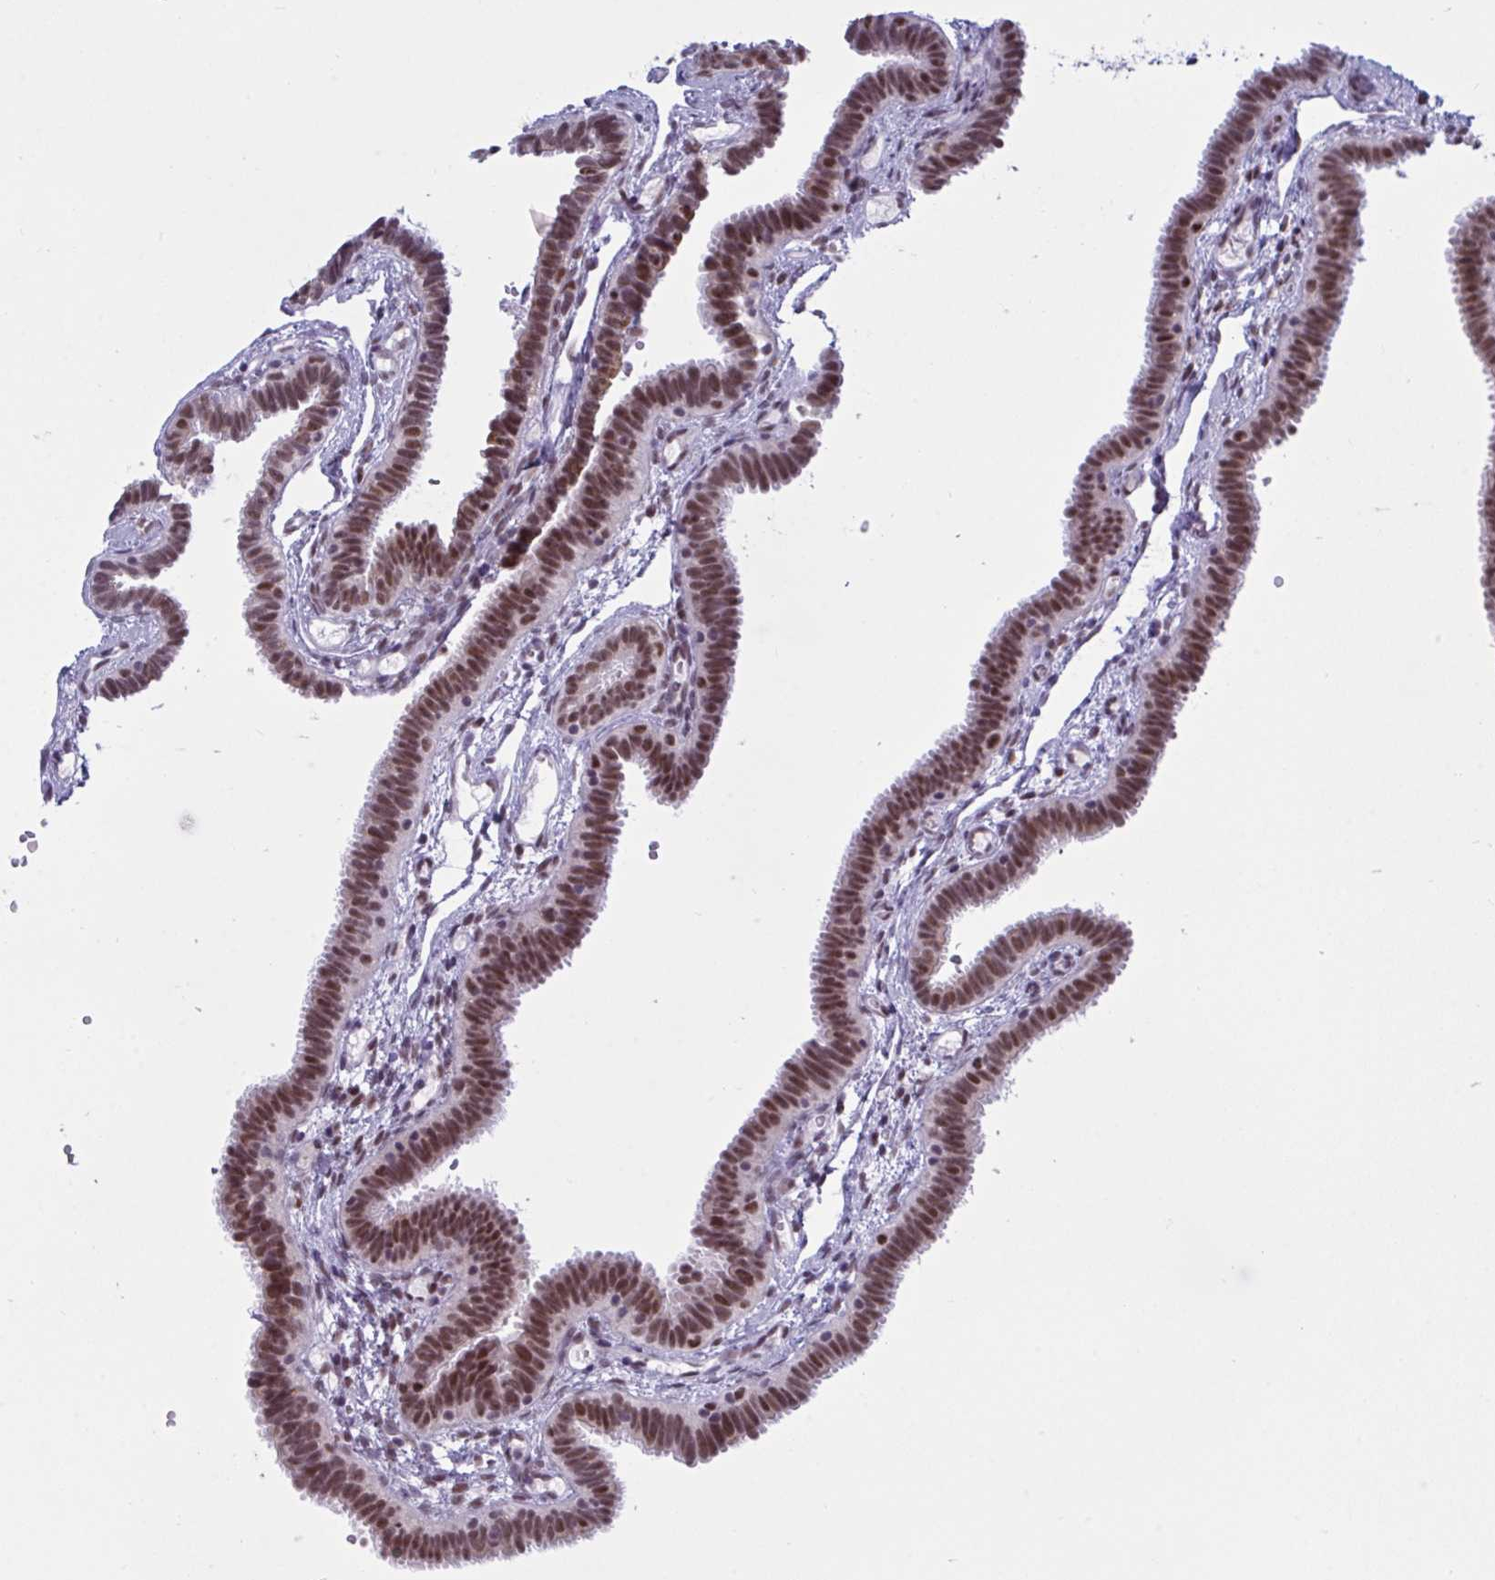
{"staining": {"intensity": "moderate", "quantity": ">75%", "location": "nuclear"}, "tissue": "fallopian tube", "cell_type": "Glandular cells", "image_type": "normal", "snomed": [{"axis": "morphology", "description": "Normal tissue, NOS"}, {"axis": "topography", "description": "Fallopian tube"}], "caption": "A medium amount of moderate nuclear staining is present in about >75% of glandular cells in normal fallopian tube.", "gene": "PPP1R10", "patient": {"sex": "female", "age": 37}}